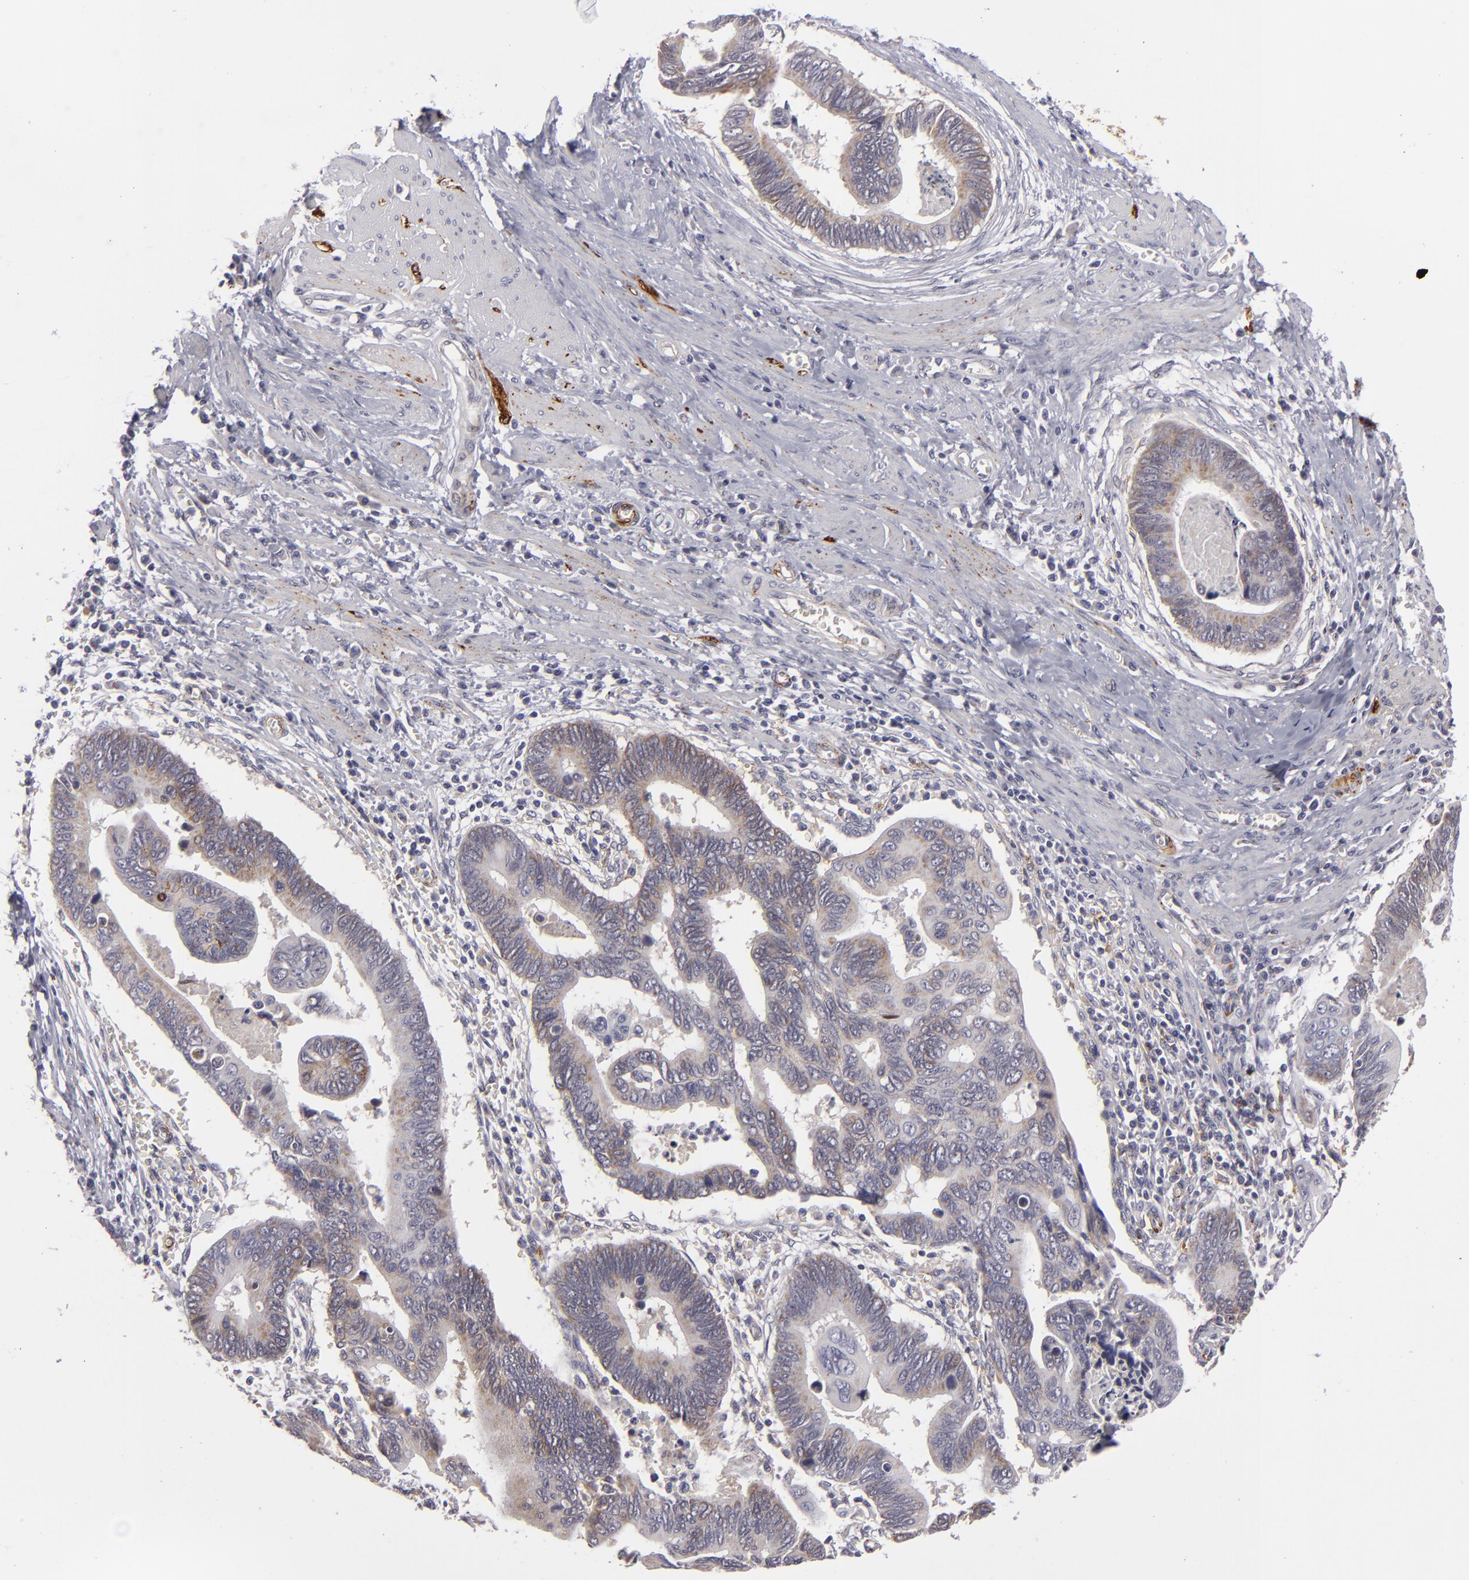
{"staining": {"intensity": "weak", "quantity": "<25%", "location": "cytoplasmic/membranous"}, "tissue": "pancreatic cancer", "cell_type": "Tumor cells", "image_type": "cancer", "snomed": [{"axis": "morphology", "description": "Adenocarcinoma, NOS"}, {"axis": "topography", "description": "Pancreas"}], "caption": "IHC micrograph of neoplastic tissue: human pancreatic cancer stained with DAB (3,3'-diaminobenzidine) displays no significant protein staining in tumor cells. (Brightfield microscopy of DAB (3,3'-diaminobenzidine) IHC at high magnification).", "gene": "ALCAM", "patient": {"sex": "female", "age": 70}}